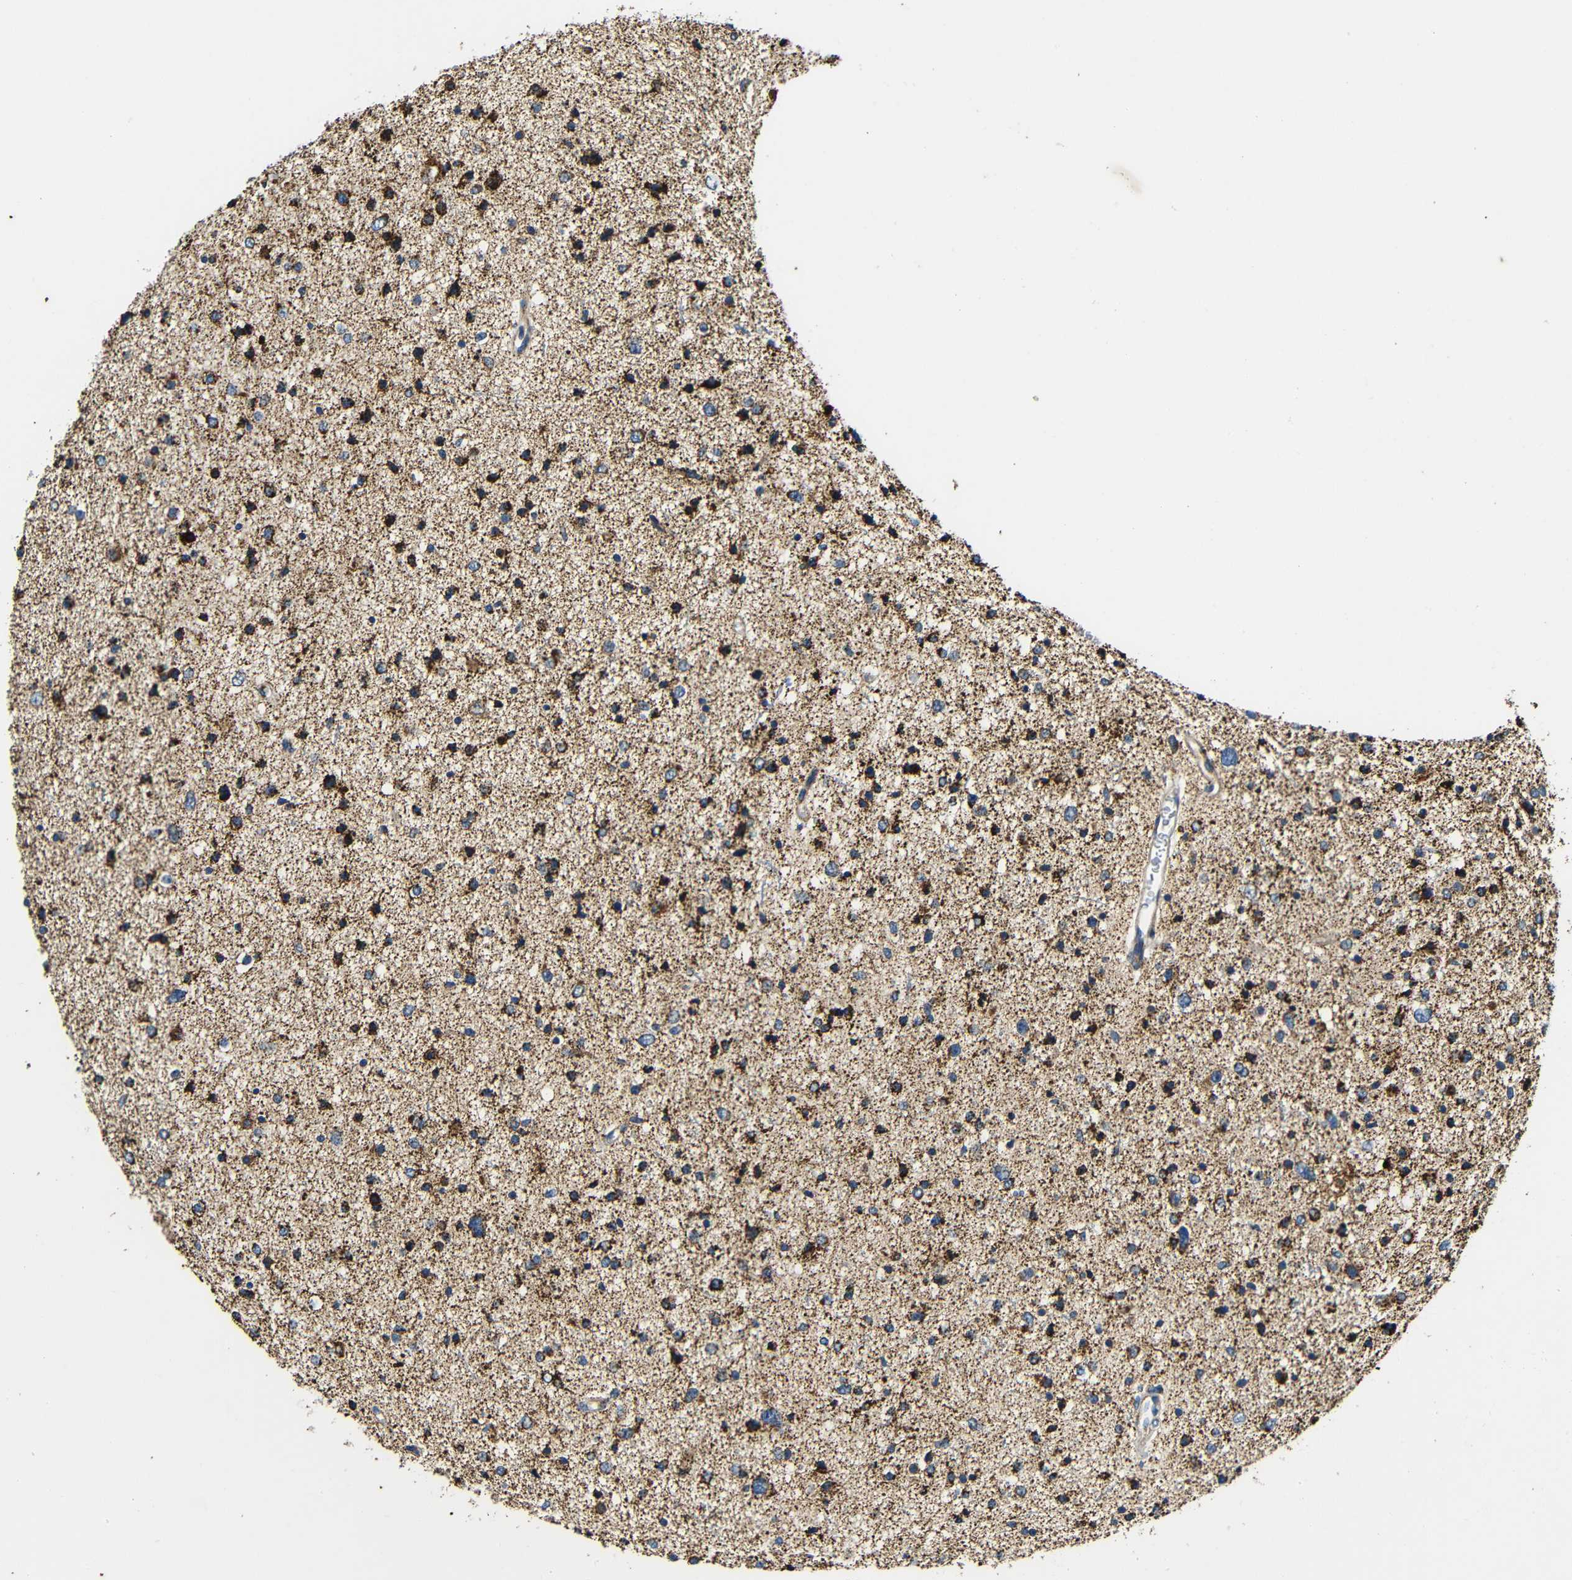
{"staining": {"intensity": "strong", "quantity": ">75%", "location": "cytoplasmic/membranous"}, "tissue": "glioma", "cell_type": "Tumor cells", "image_type": "cancer", "snomed": [{"axis": "morphology", "description": "Glioma, malignant, Low grade"}, {"axis": "topography", "description": "Brain"}], "caption": "A high amount of strong cytoplasmic/membranous expression is appreciated in approximately >75% of tumor cells in glioma tissue.", "gene": "GALNT18", "patient": {"sex": "female", "age": 37}}